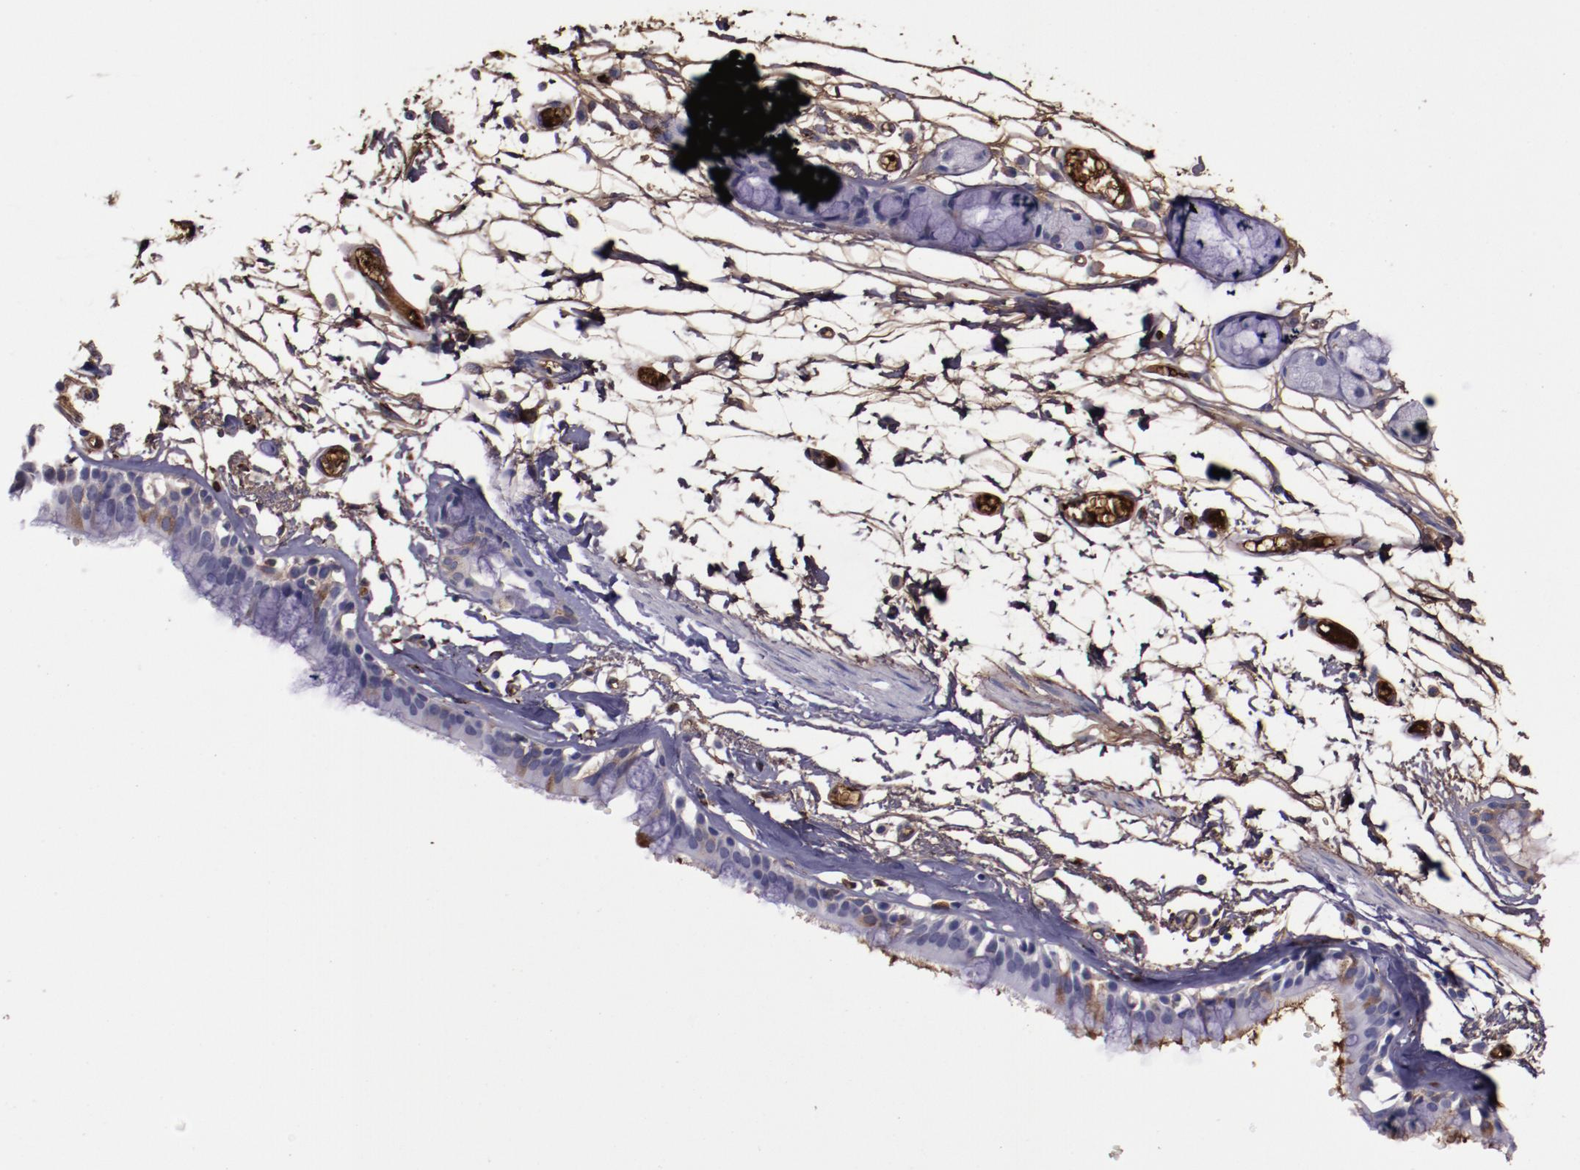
{"staining": {"intensity": "moderate", "quantity": ">75%", "location": "cytoplasmic/membranous"}, "tissue": "bronchus", "cell_type": "Respiratory epithelial cells", "image_type": "normal", "snomed": [{"axis": "morphology", "description": "Normal tissue, NOS"}, {"axis": "topography", "description": "Bronchus"}, {"axis": "topography", "description": "Lung"}], "caption": "Immunohistochemistry (IHC) histopathology image of normal human bronchus stained for a protein (brown), which shows medium levels of moderate cytoplasmic/membranous positivity in about >75% of respiratory epithelial cells.", "gene": "A2M", "patient": {"sex": "female", "age": 56}}